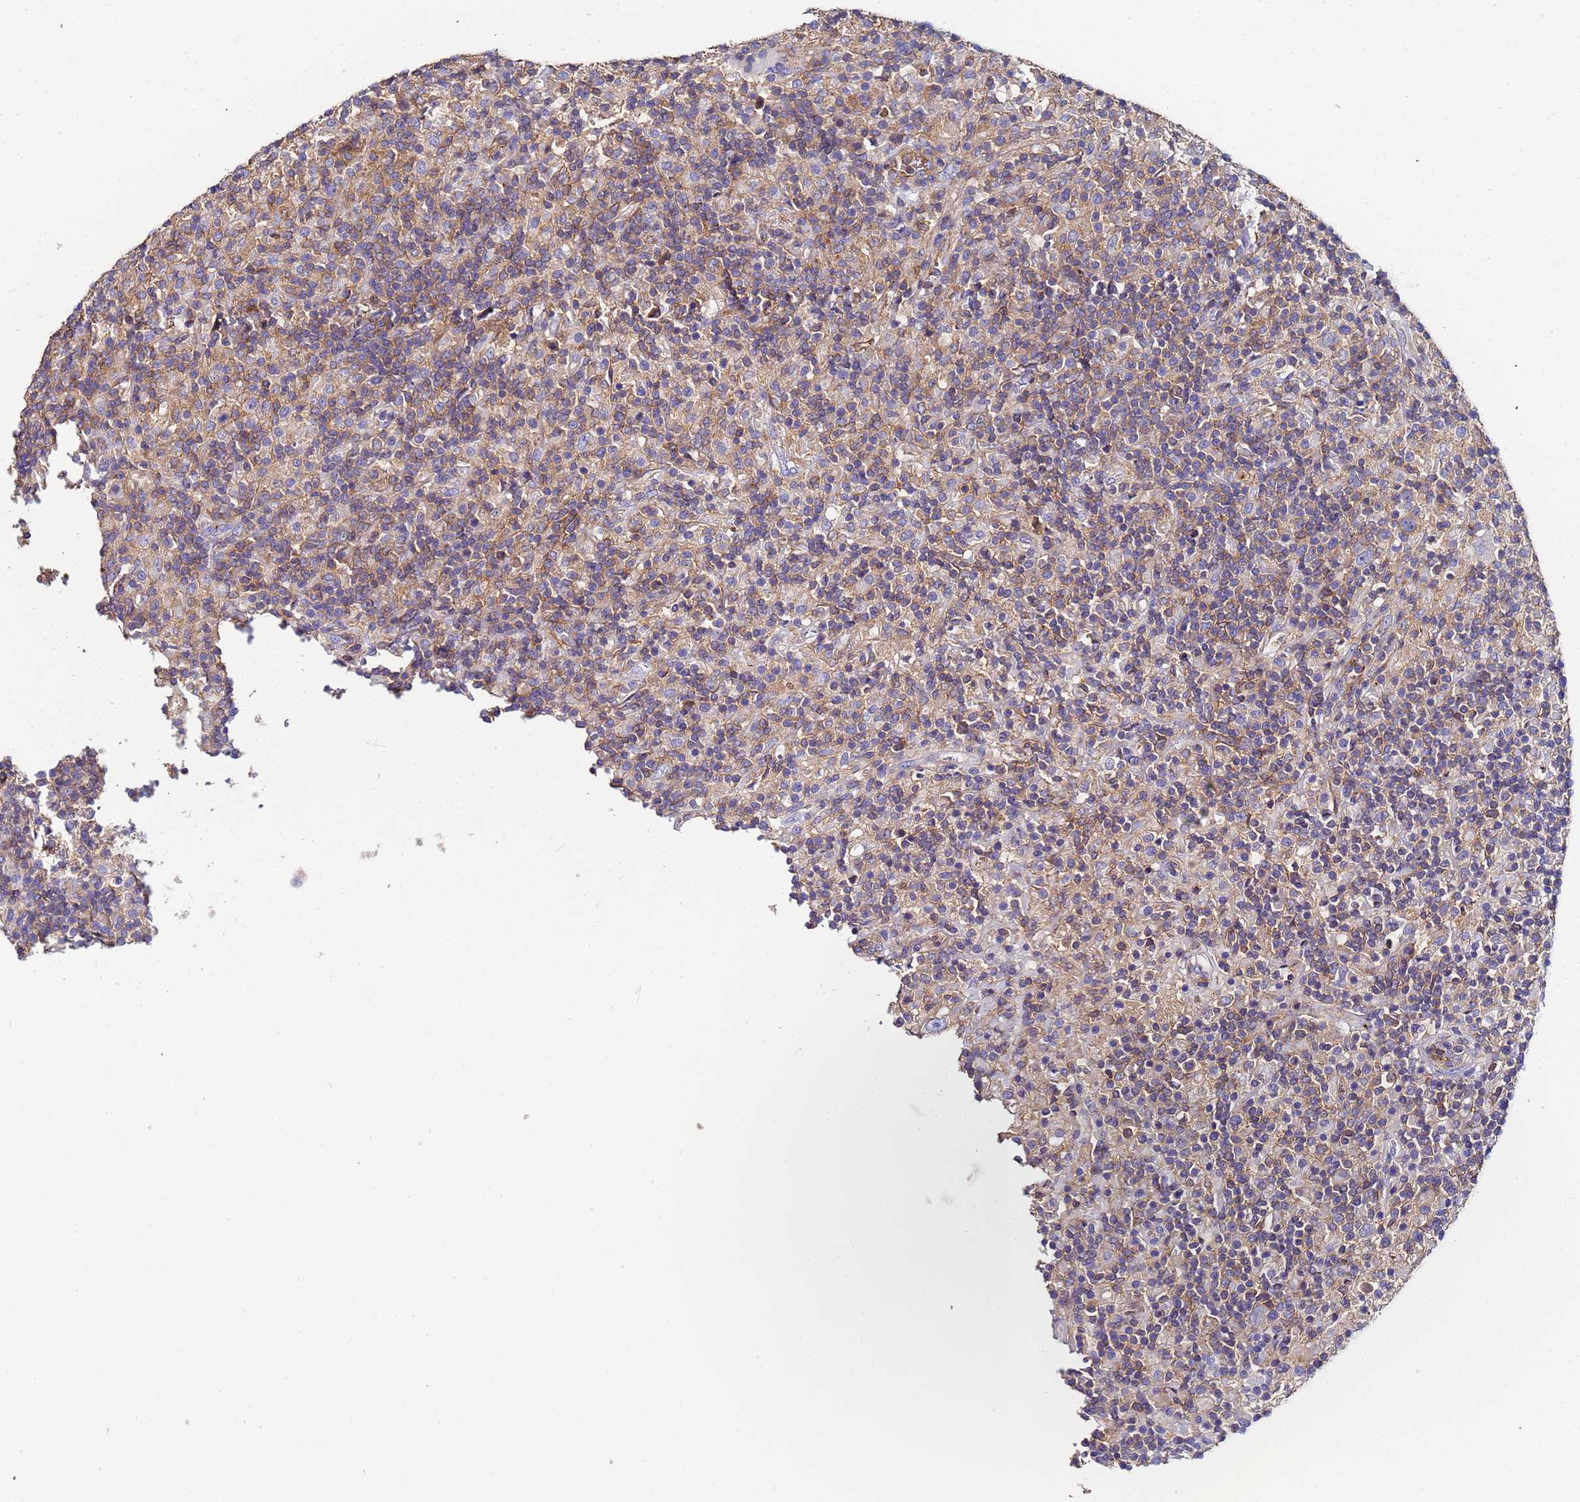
{"staining": {"intensity": "negative", "quantity": "none", "location": "none"}, "tissue": "lymphoma", "cell_type": "Tumor cells", "image_type": "cancer", "snomed": [{"axis": "morphology", "description": "Hodgkin's disease, NOS"}, {"axis": "topography", "description": "Lymph node"}], "caption": "A micrograph of human lymphoma is negative for staining in tumor cells. (Brightfield microscopy of DAB (3,3'-diaminobenzidine) IHC at high magnification).", "gene": "POTEE", "patient": {"sex": "male", "age": 70}}